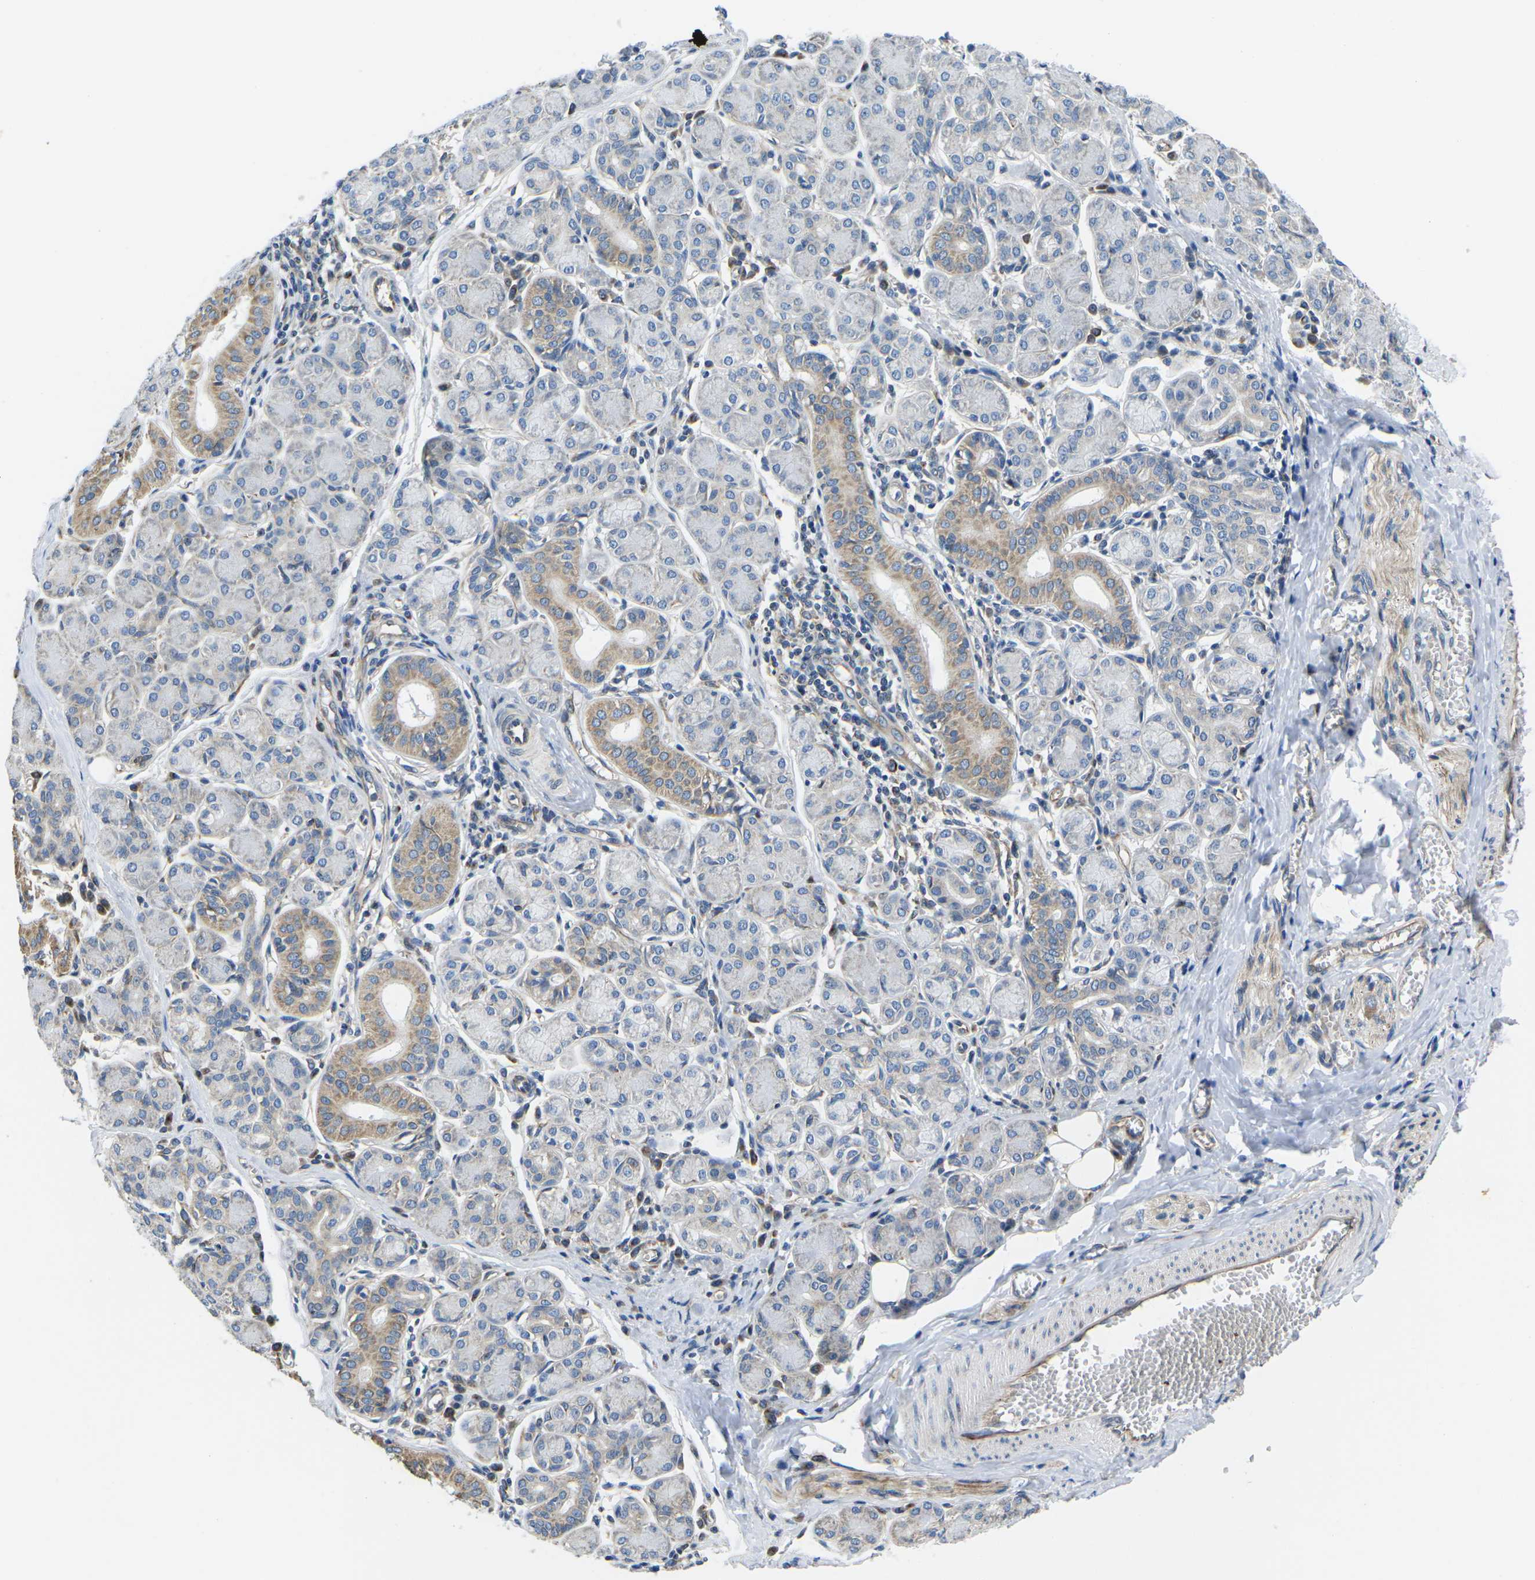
{"staining": {"intensity": "weak", "quantity": "25%-75%", "location": "cytoplasmic/membranous"}, "tissue": "salivary gland", "cell_type": "Glandular cells", "image_type": "normal", "snomed": [{"axis": "morphology", "description": "Normal tissue, NOS"}, {"axis": "morphology", "description": "Inflammation, NOS"}, {"axis": "topography", "description": "Lymph node"}, {"axis": "topography", "description": "Salivary gland"}], "caption": "The photomicrograph shows a brown stain indicating the presence of a protein in the cytoplasmic/membranous of glandular cells in salivary gland. (DAB = brown stain, brightfield microscopy at high magnification).", "gene": "TMEFF2", "patient": {"sex": "male", "age": 3}}